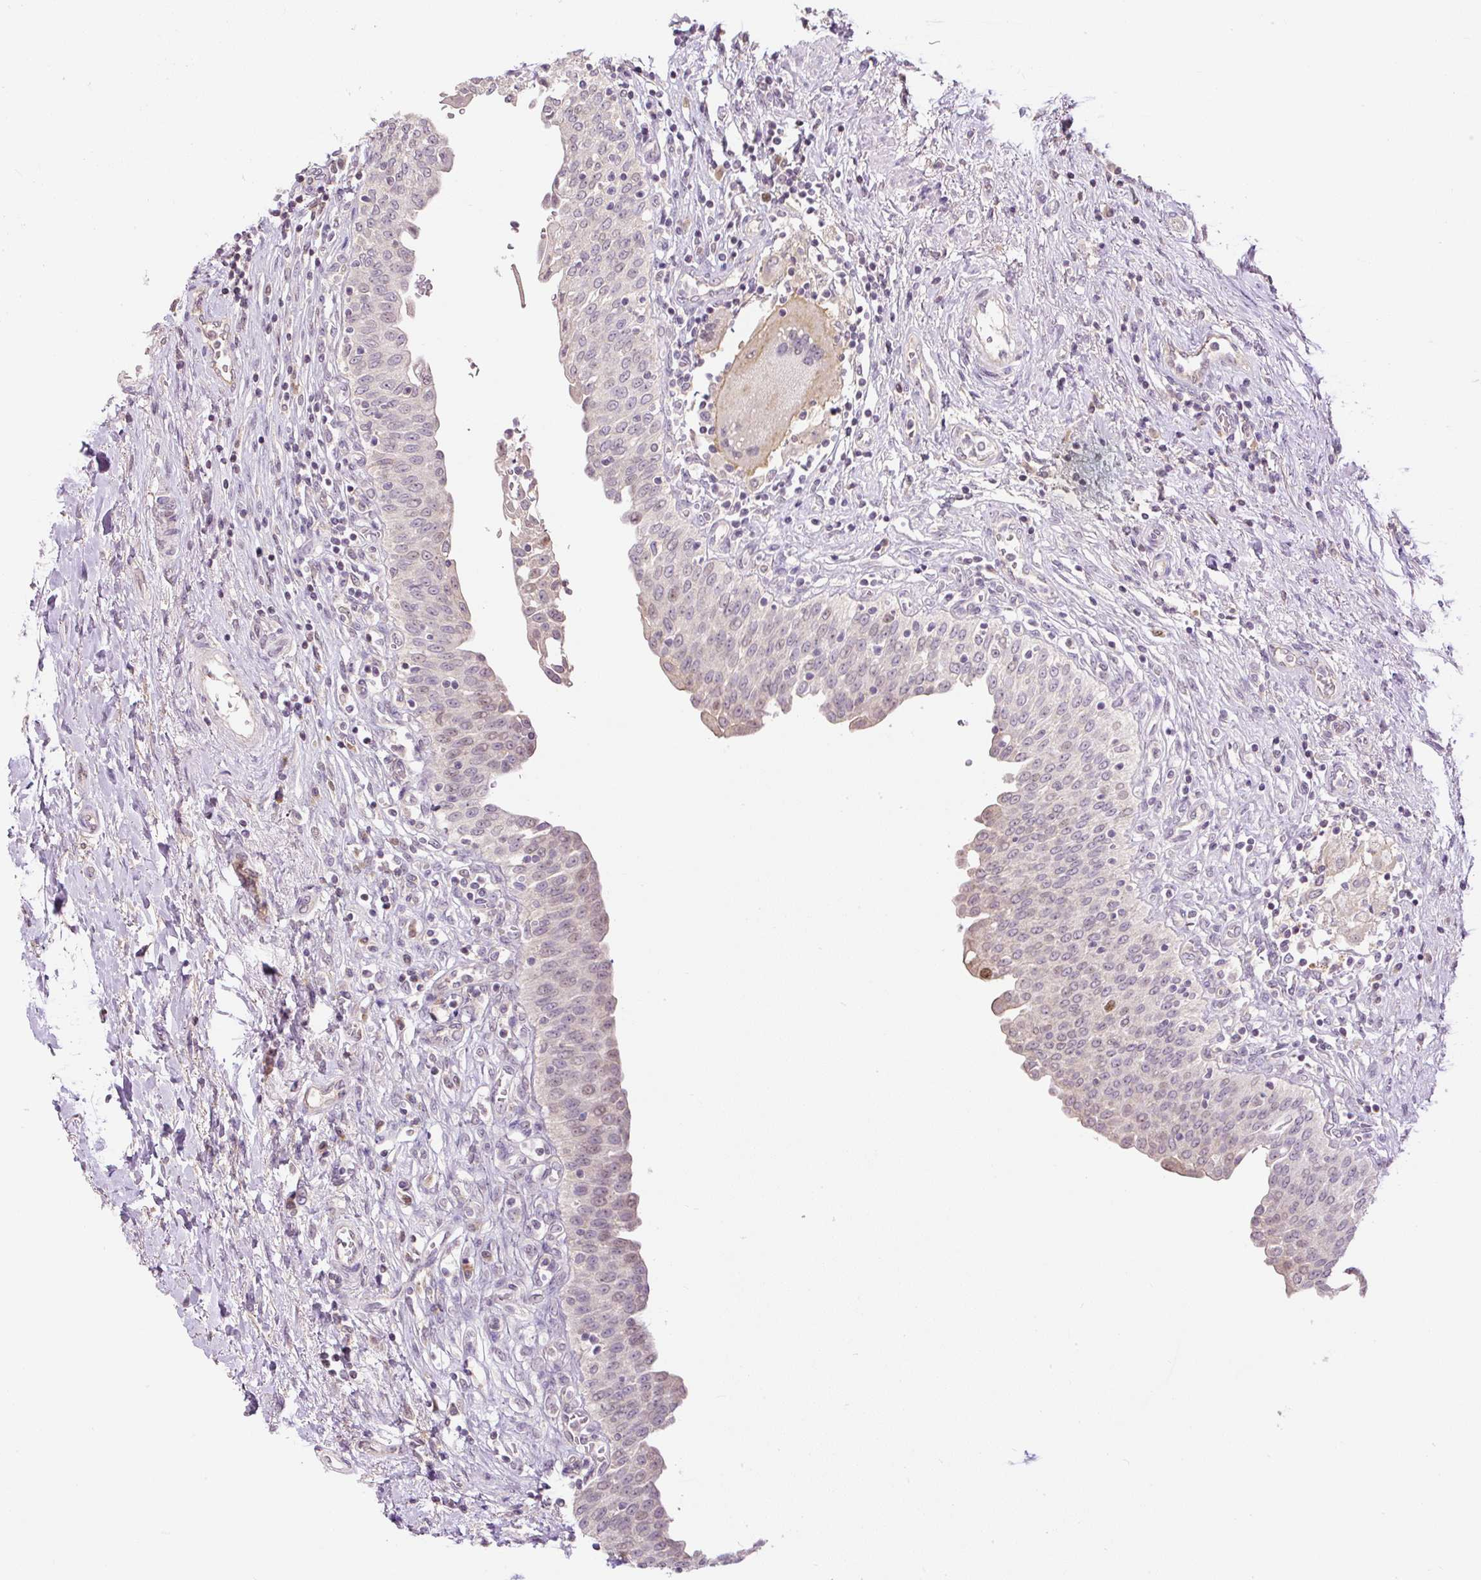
{"staining": {"intensity": "moderate", "quantity": "<25%", "location": "nuclear"}, "tissue": "urinary bladder", "cell_type": "Urothelial cells", "image_type": "normal", "snomed": [{"axis": "morphology", "description": "Normal tissue, NOS"}, {"axis": "topography", "description": "Urinary bladder"}], "caption": "DAB immunohistochemical staining of unremarkable human urinary bladder reveals moderate nuclear protein positivity in approximately <25% of urothelial cells. The staining was performed using DAB to visualize the protein expression in brown, while the nuclei were stained in blue with hematoxylin (Magnification: 20x).", "gene": "RACGAP1", "patient": {"sex": "male", "age": 71}}